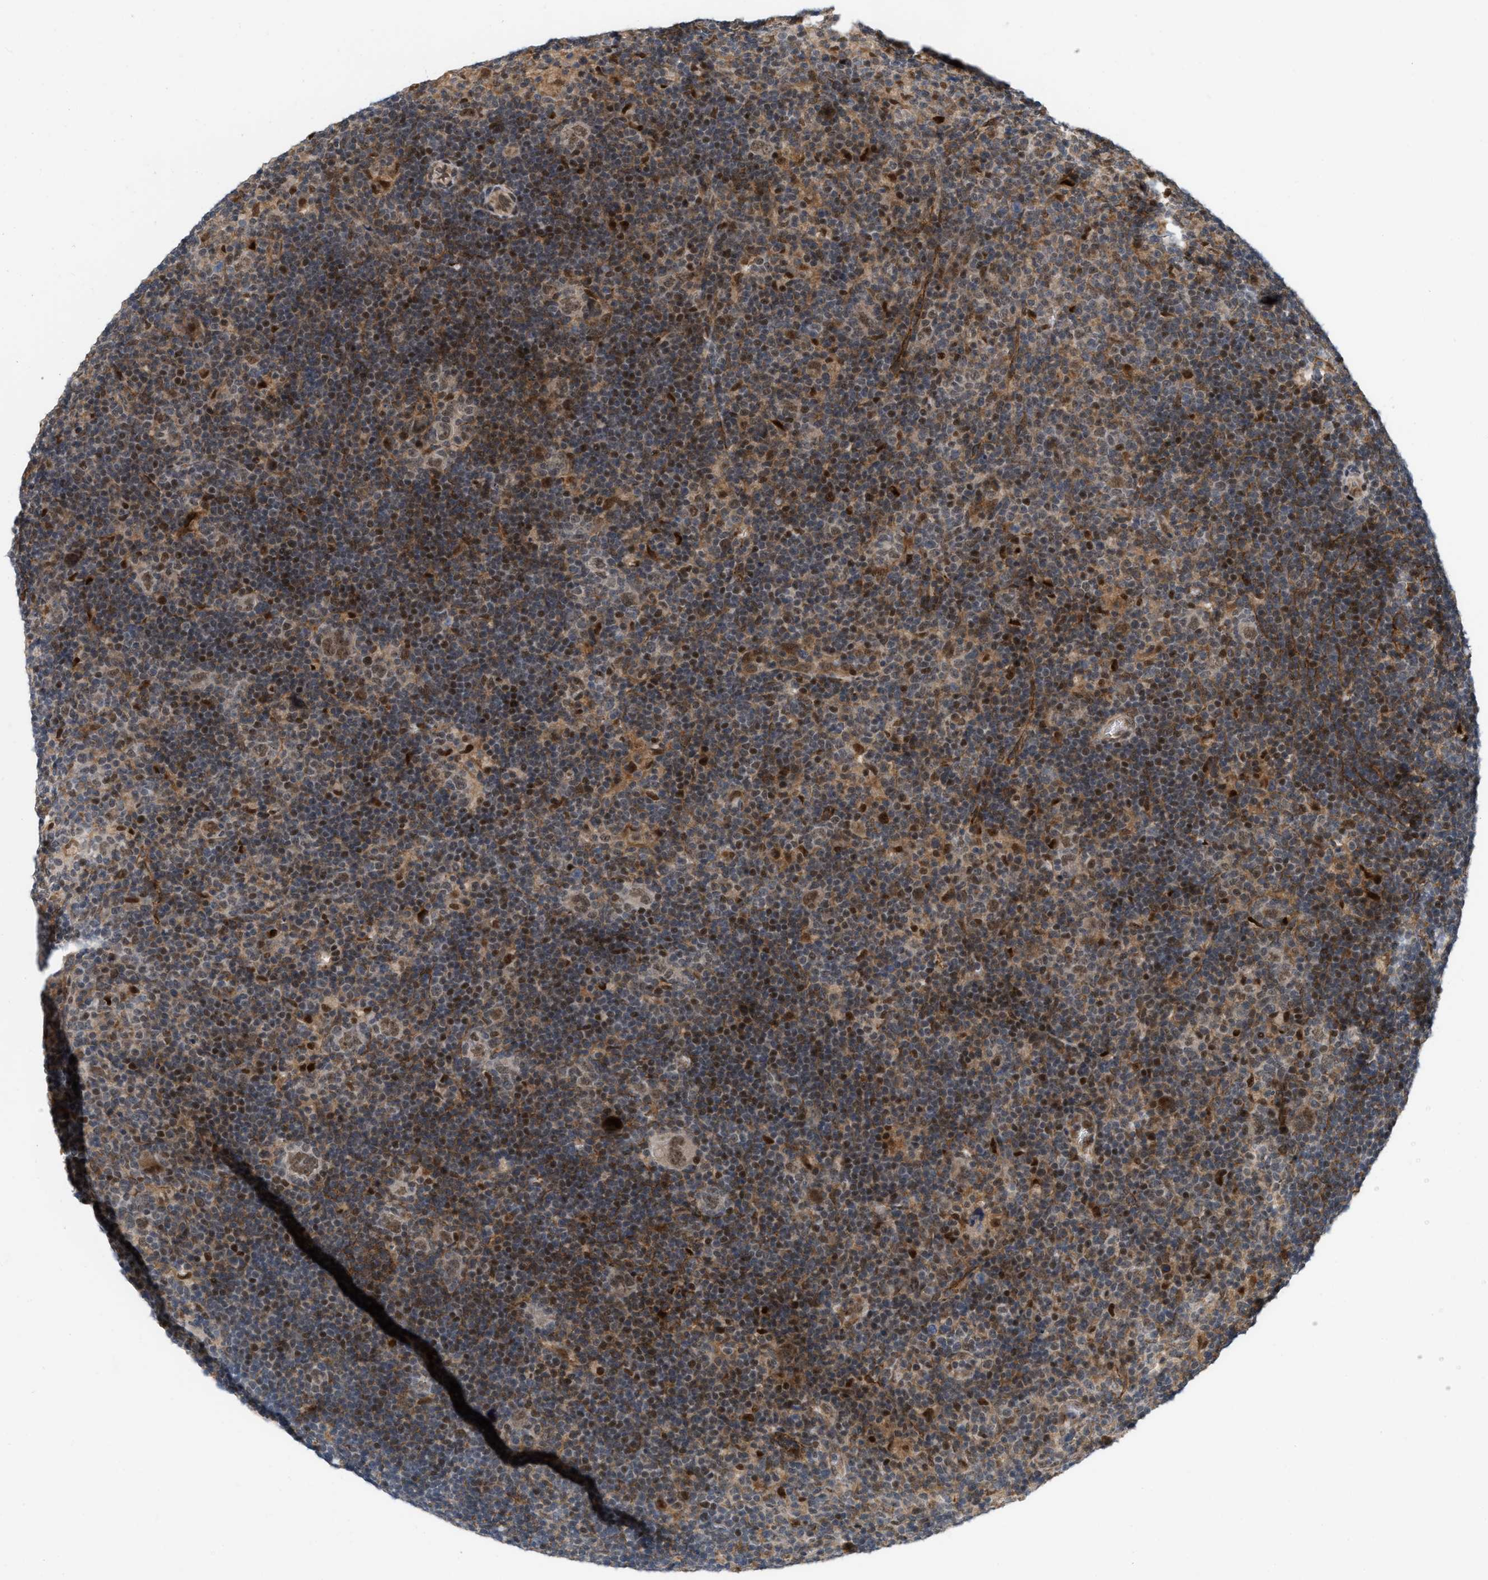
{"staining": {"intensity": "moderate", "quantity": ">75%", "location": "cytoplasmic/membranous,nuclear"}, "tissue": "lymphoma", "cell_type": "Tumor cells", "image_type": "cancer", "snomed": [{"axis": "morphology", "description": "Hodgkin's disease, NOS"}, {"axis": "topography", "description": "Lymph node"}], "caption": "Hodgkin's disease stained with a brown dye reveals moderate cytoplasmic/membranous and nuclear positive staining in about >75% of tumor cells.", "gene": "ANKRD11", "patient": {"sex": "female", "age": 57}}